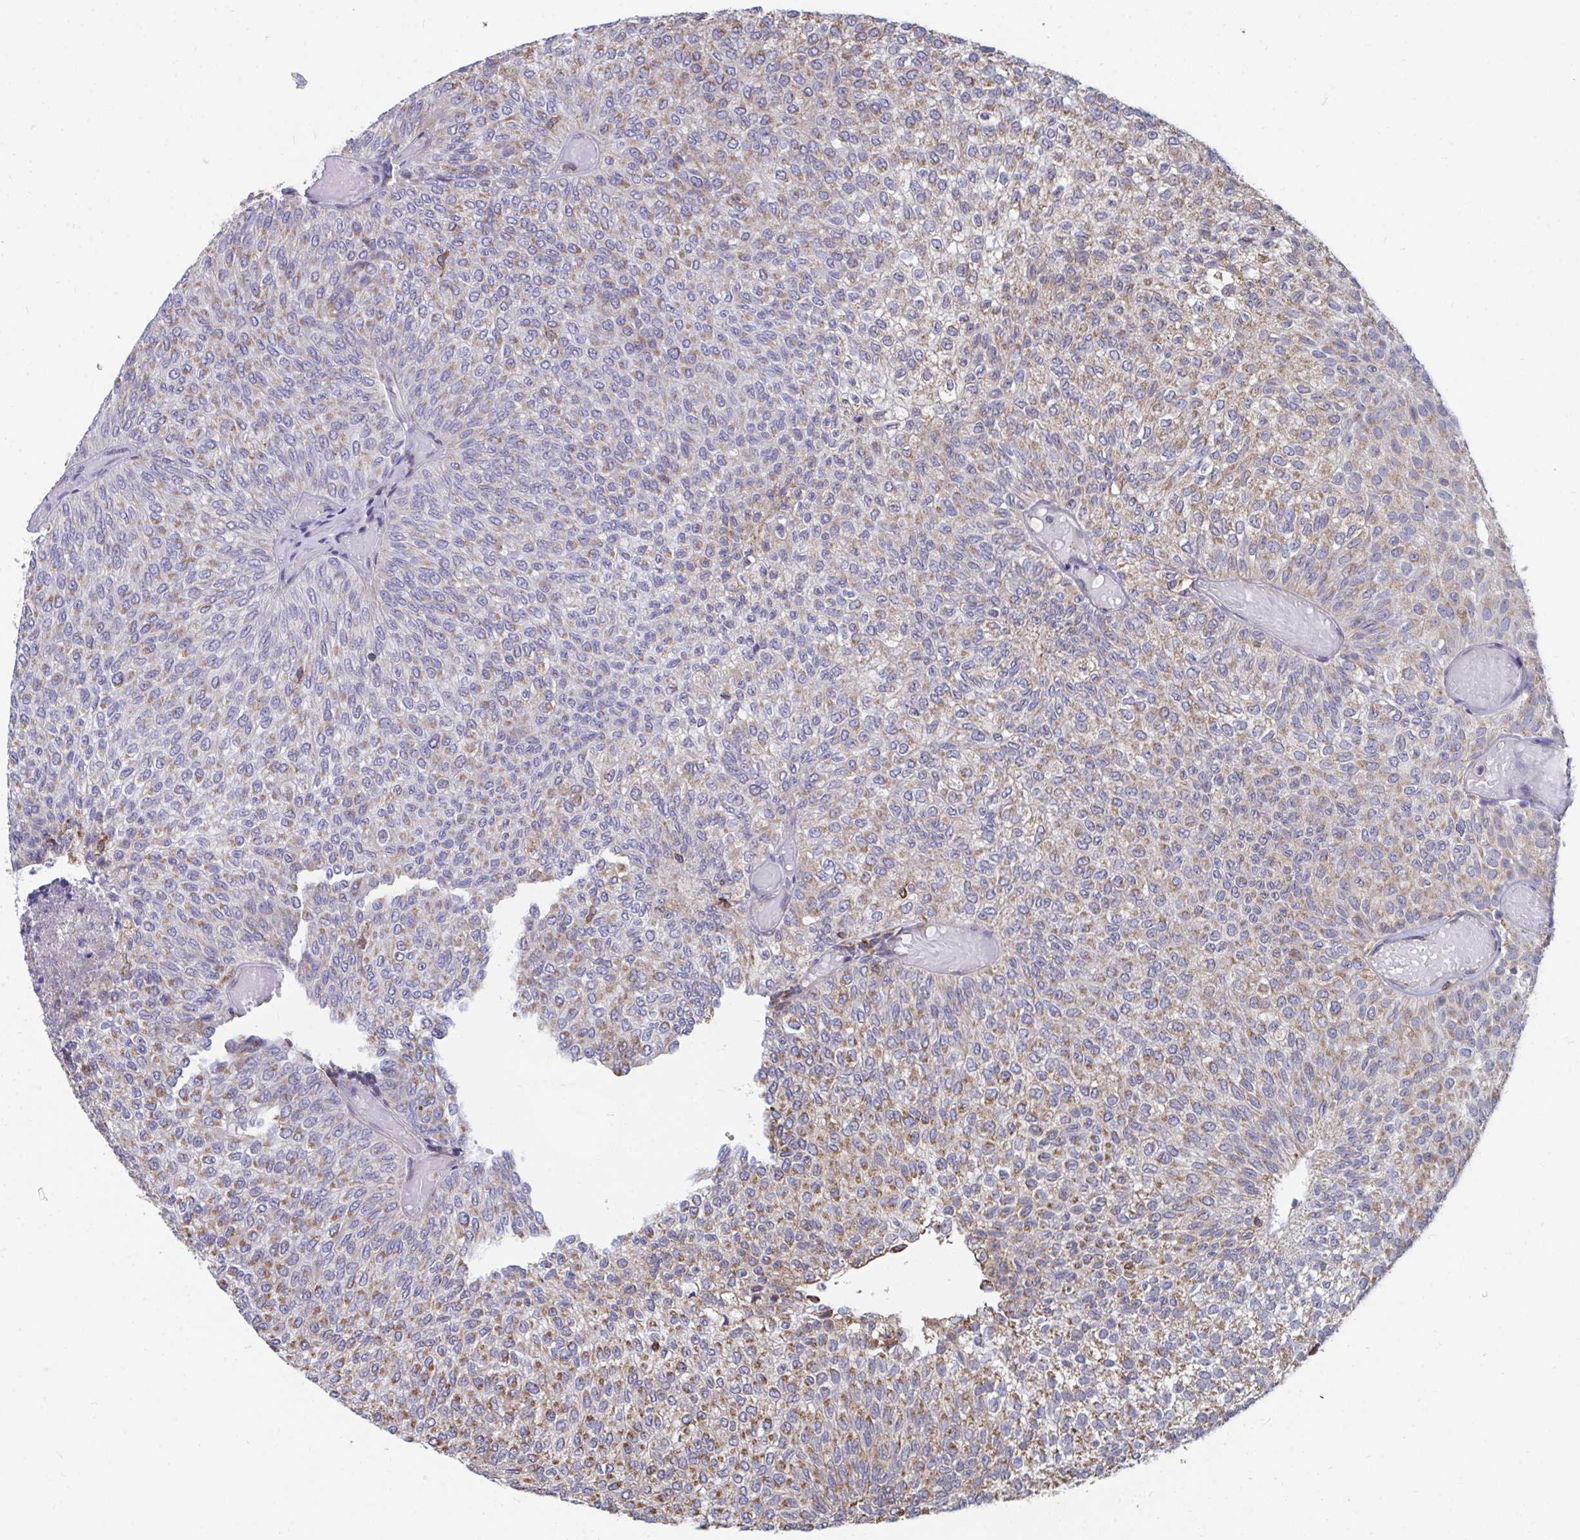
{"staining": {"intensity": "moderate", "quantity": "25%-75%", "location": "cytoplasmic/membranous"}, "tissue": "urothelial cancer", "cell_type": "Tumor cells", "image_type": "cancer", "snomed": [{"axis": "morphology", "description": "Urothelial carcinoma, Low grade"}, {"axis": "topography", "description": "Urinary bladder"}], "caption": "High-power microscopy captured an immunohistochemistry (IHC) image of urothelial carcinoma (low-grade), revealing moderate cytoplasmic/membranous positivity in approximately 25%-75% of tumor cells.", "gene": "ELAVL1", "patient": {"sex": "male", "age": 78}}